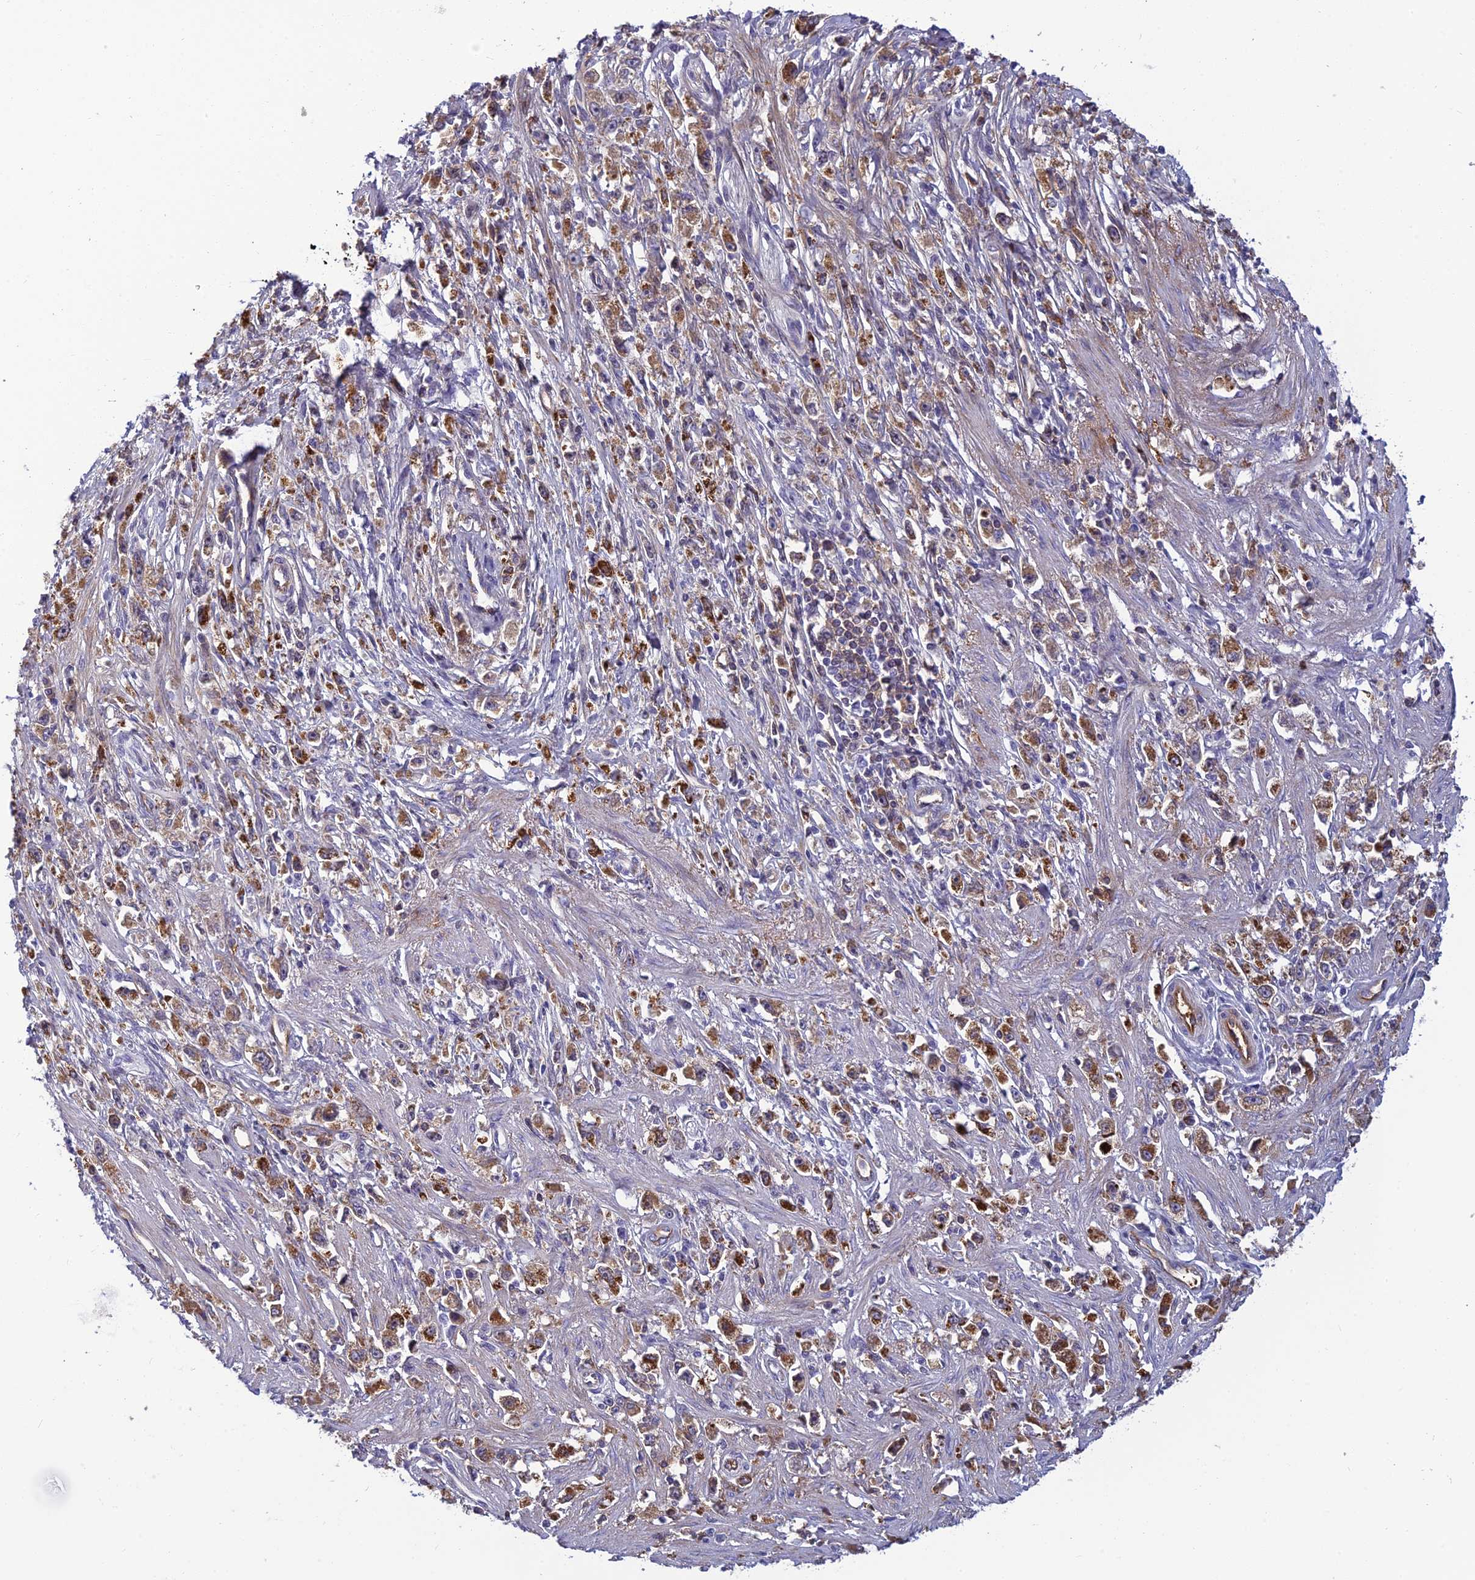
{"staining": {"intensity": "moderate", "quantity": ">75%", "location": "cytoplasmic/membranous"}, "tissue": "stomach cancer", "cell_type": "Tumor cells", "image_type": "cancer", "snomed": [{"axis": "morphology", "description": "Adenocarcinoma, NOS"}, {"axis": "topography", "description": "Stomach"}], "caption": "The micrograph shows immunohistochemical staining of stomach cancer (adenocarcinoma). There is moderate cytoplasmic/membranous positivity is present in about >75% of tumor cells. The staining was performed using DAB to visualize the protein expression in brown, while the nuclei were stained in blue with hematoxylin (Magnification: 20x).", "gene": "CLEC11A", "patient": {"sex": "female", "age": 59}}